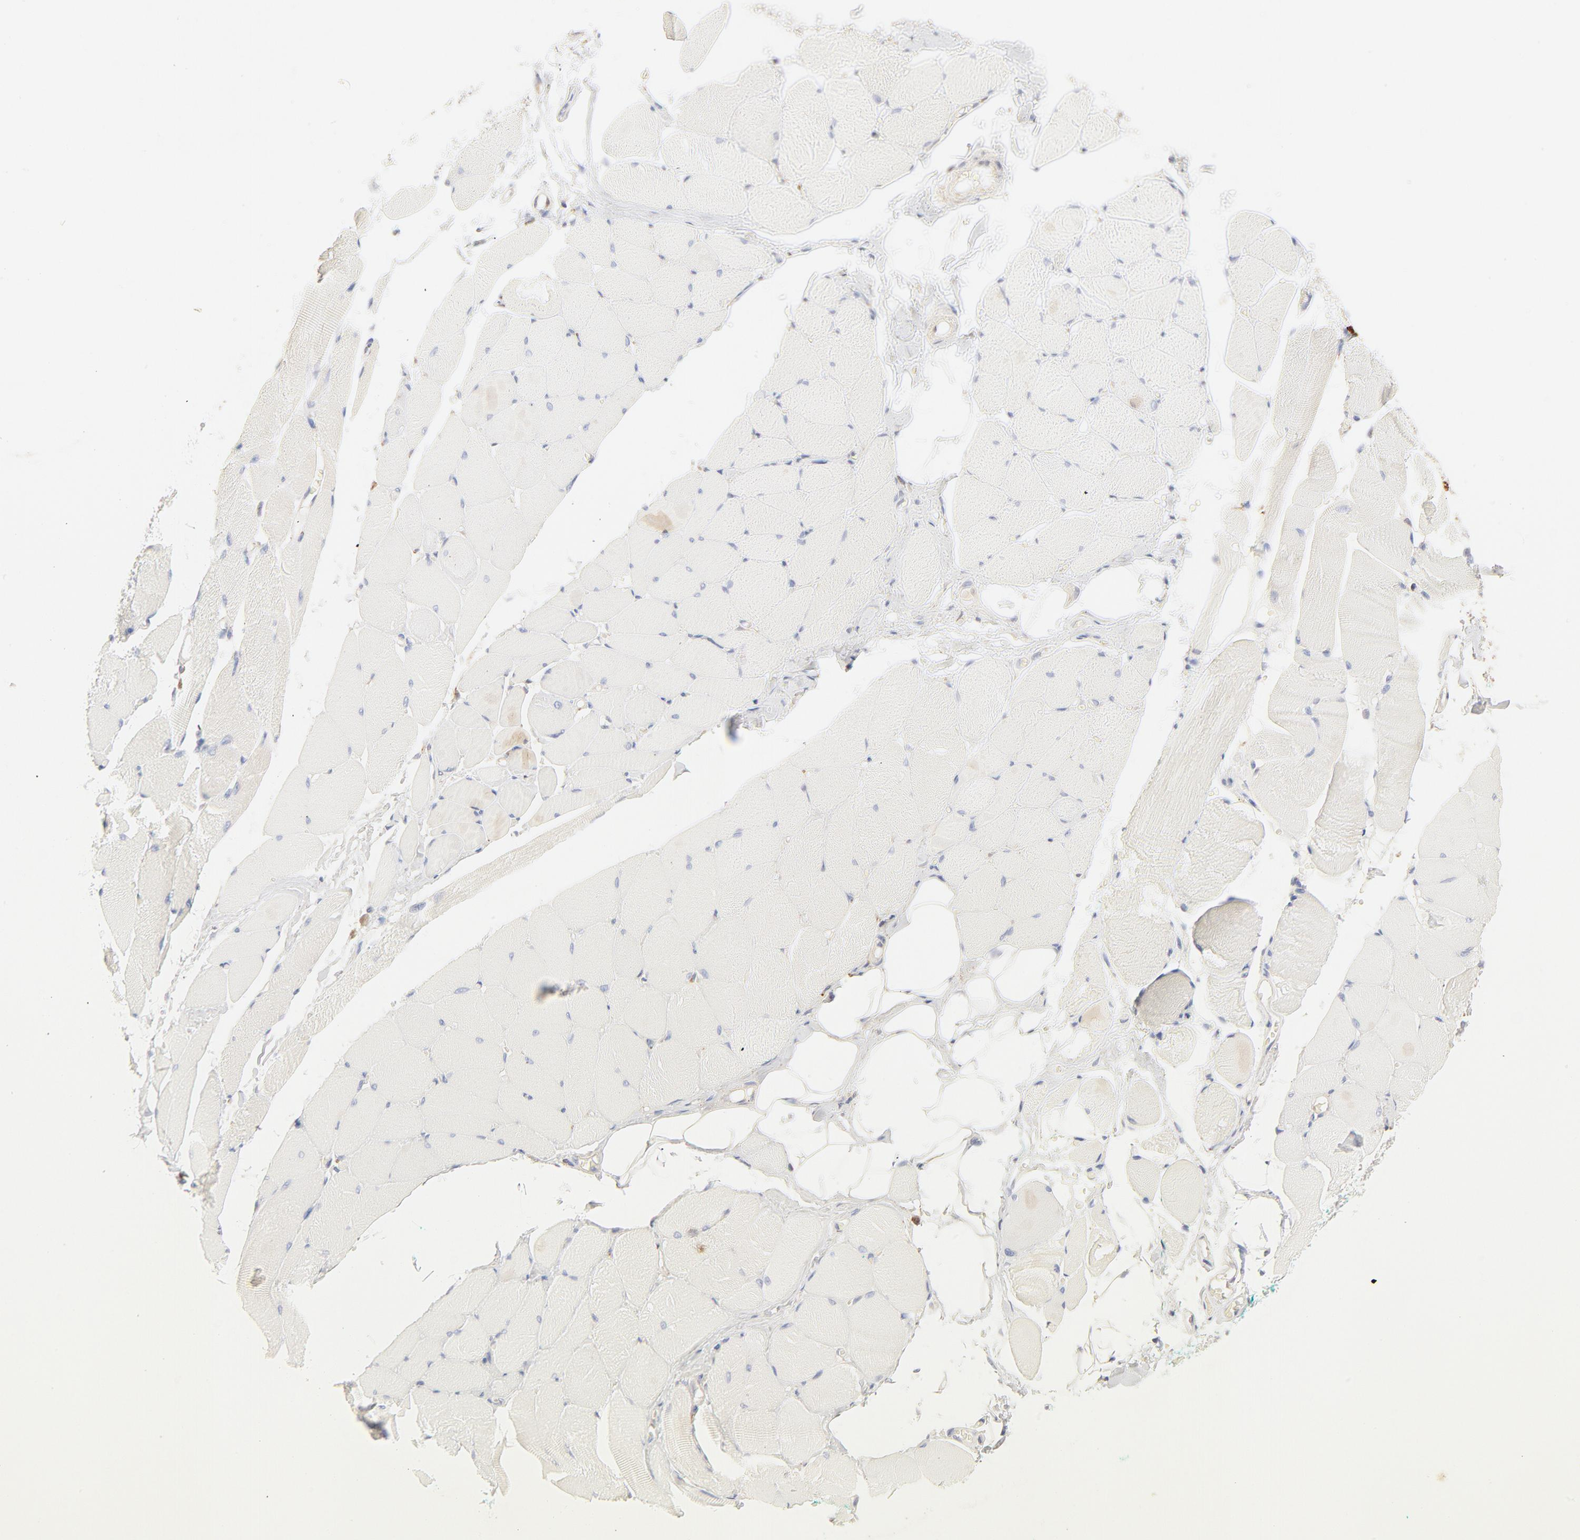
{"staining": {"intensity": "negative", "quantity": "none", "location": "none"}, "tissue": "skeletal muscle", "cell_type": "Myocytes", "image_type": "normal", "snomed": [{"axis": "morphology", "description": "Normal tissue, NOS"}, {"axis": "topography", "description": "Skeletal muscle"}, {"axis": "topography", "description": "Peripheral nerve tissue"}], "caption": "DAB immunohistochemical staining of benign skeletal muscle exhibits no significant expression in myocytes.", "gene": "PARP12", "patient": {"sex": "female", "age": 84}}